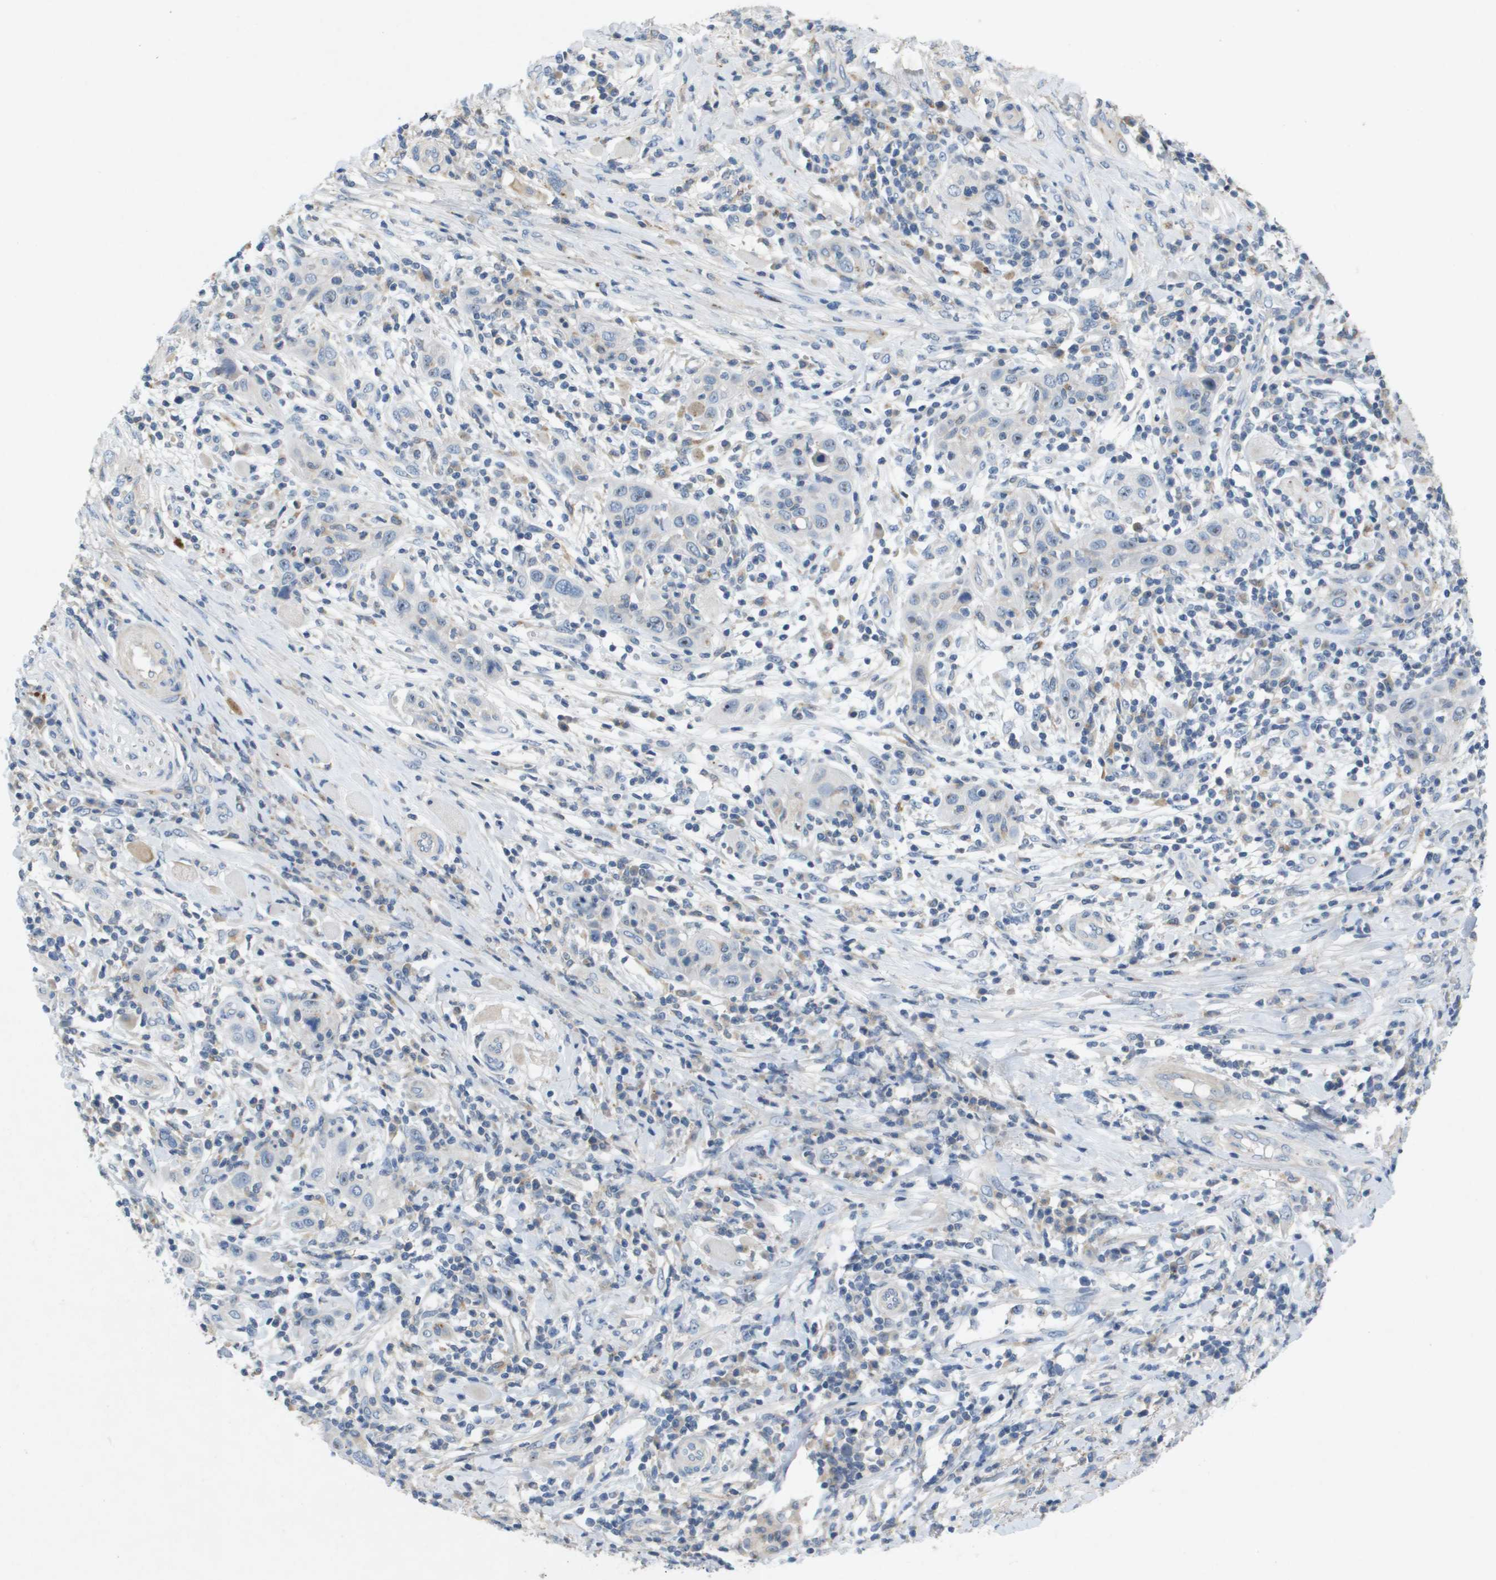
{"staining": {"intensity": "negative", "quantity": "none", "location": "none"}, "tissue": "skin cancer", "cell_type": "Tumor cells", "image_type": "cancer", "snomed": [{"axis": "morphology", "description": "Squamous cell carcinoma, NOS"}, {"axis": "topography", "description": "Skin"}], "caption": "Photomicrograph shows no protein positivity in tumor cells of skin cancer tissue.", "gene": "B3GNT5", "patient": {"sex": "female", "age": 88}}